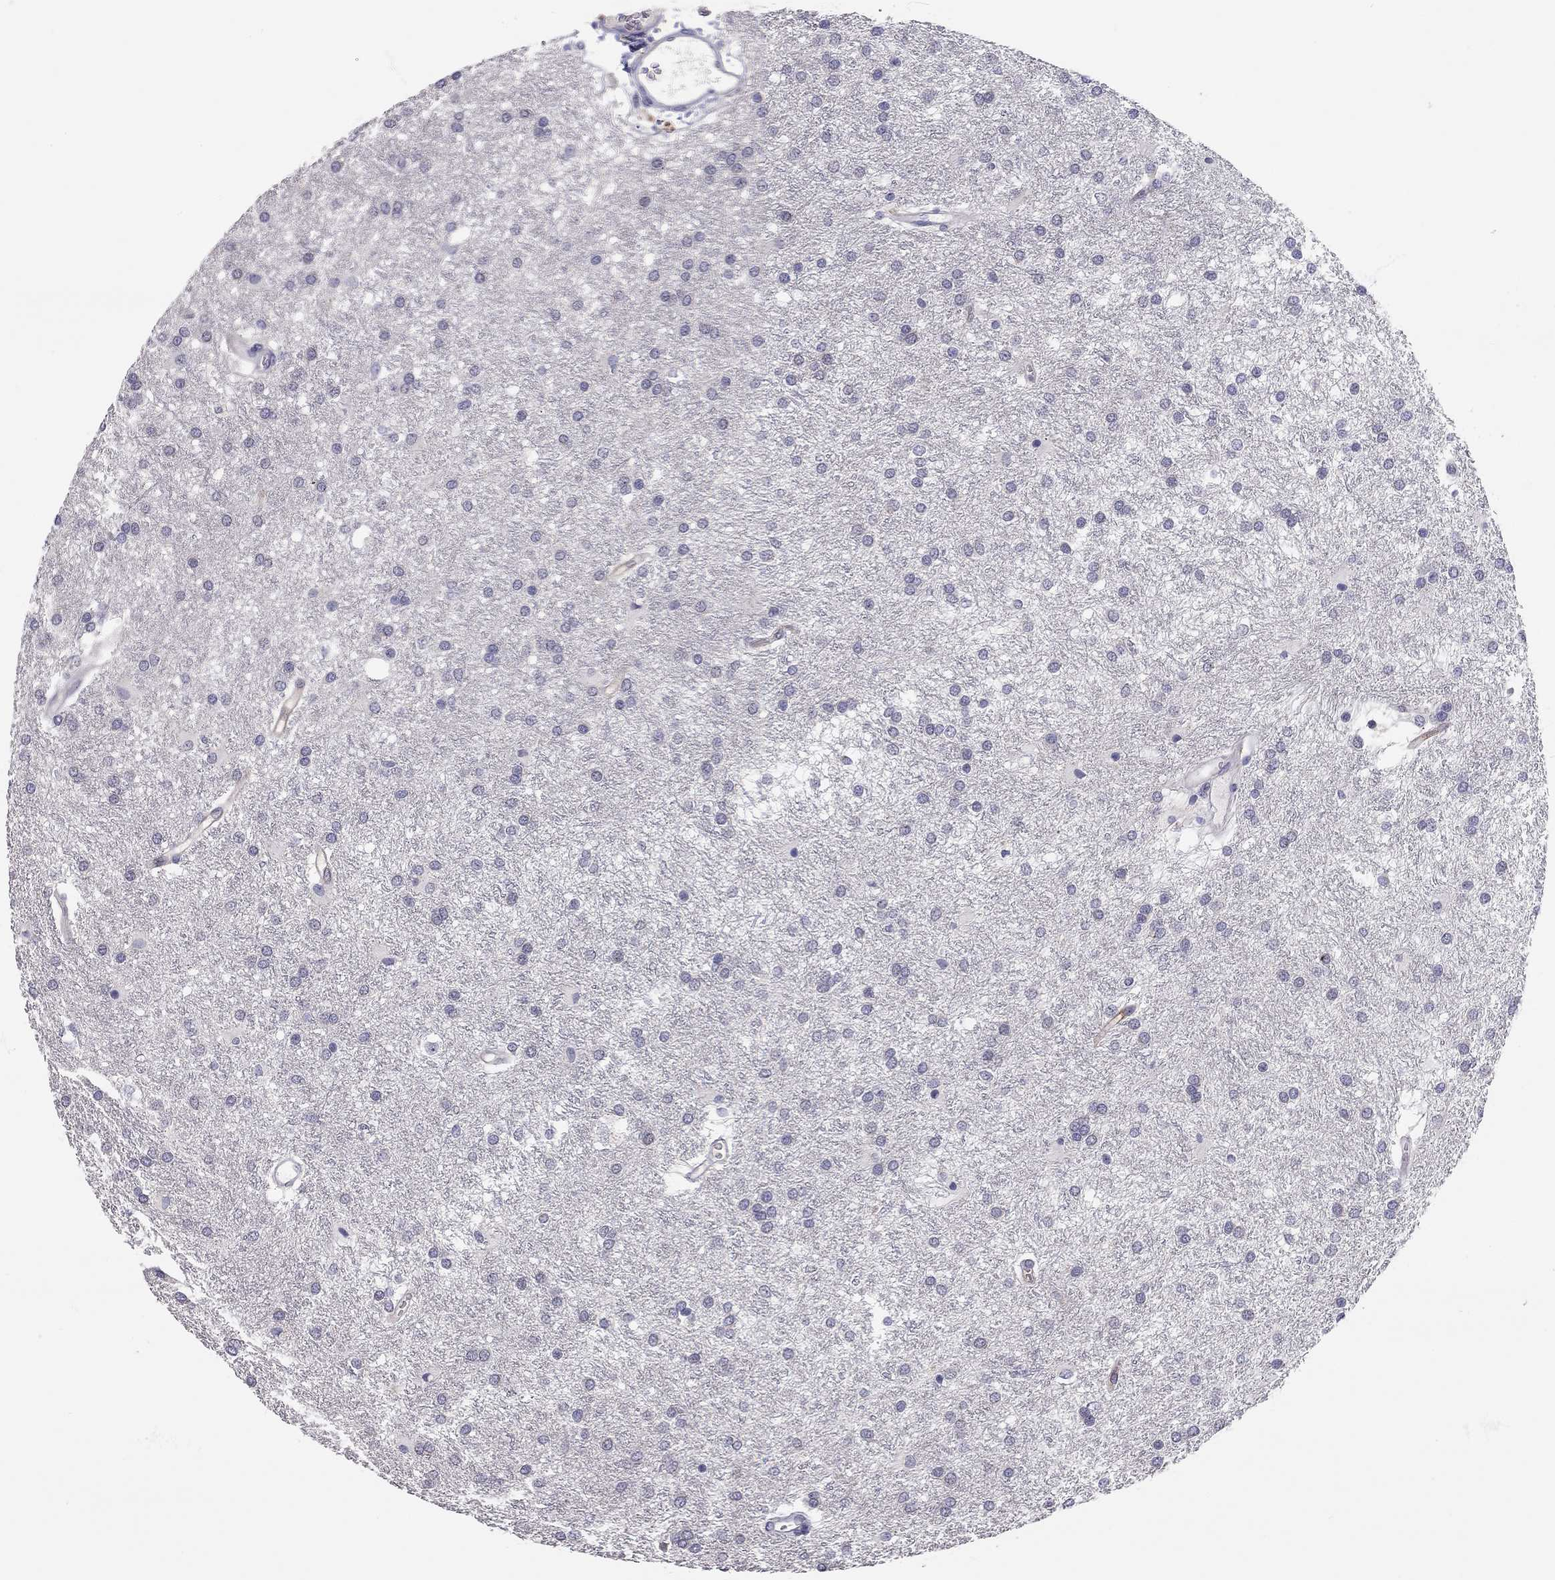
{"staining": {"intensity": "negative", "quantity": "none", "location": "none"}, "tissue": "glioma", "cell_type": "Tumor cells", "image_type": "cancer", "snomed": [{"axis": "morphology", "description": "Glioma, malignant, Low grade"}, {"axis": "topography", "description": "Brain"}], "caption": "Tumor cells show no significant expression in malignant glioma (low-grade).", "gene": "SCARB1", "patient": {"sex": "female", "age": 32}}